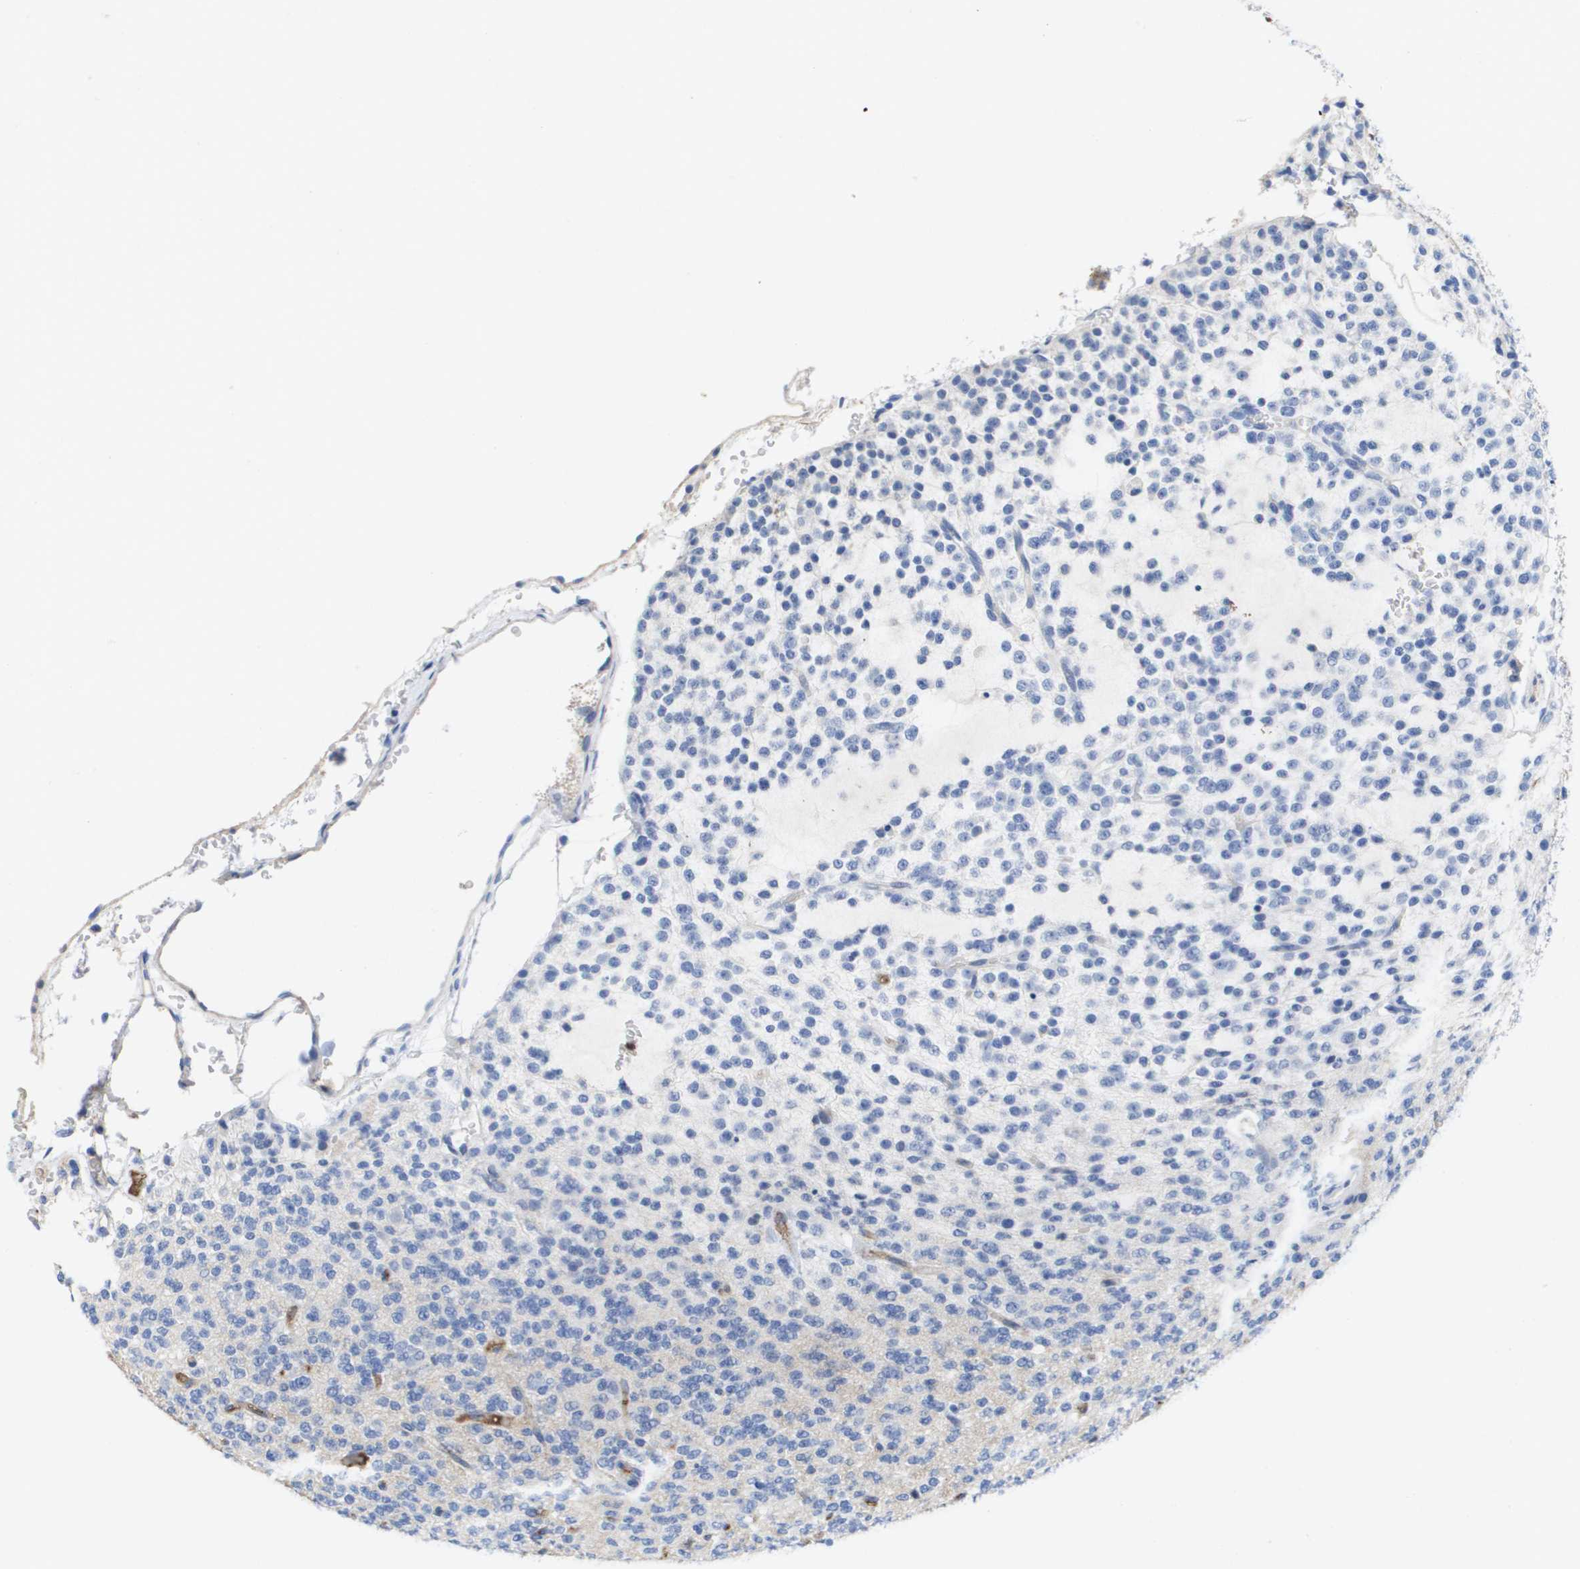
{"staining": {"intensity": "negative", "quantity": "none", "location": "none"}, "tissue": "glioma", "cell_type": "Tumor cells", "image_type": "cancer", "snomed": [{"axis": "morphology", "description": "Glioma, malignant, Low grade"}, {"axis": "topography", "description": "Brain"}], "caption": "This is an immunohistochemistry (IHC) micrograph of glioma. There is no positivity in tumor cells.", "gene": "SERPINC1", "patient": {"sex": "male", "age": 38}}